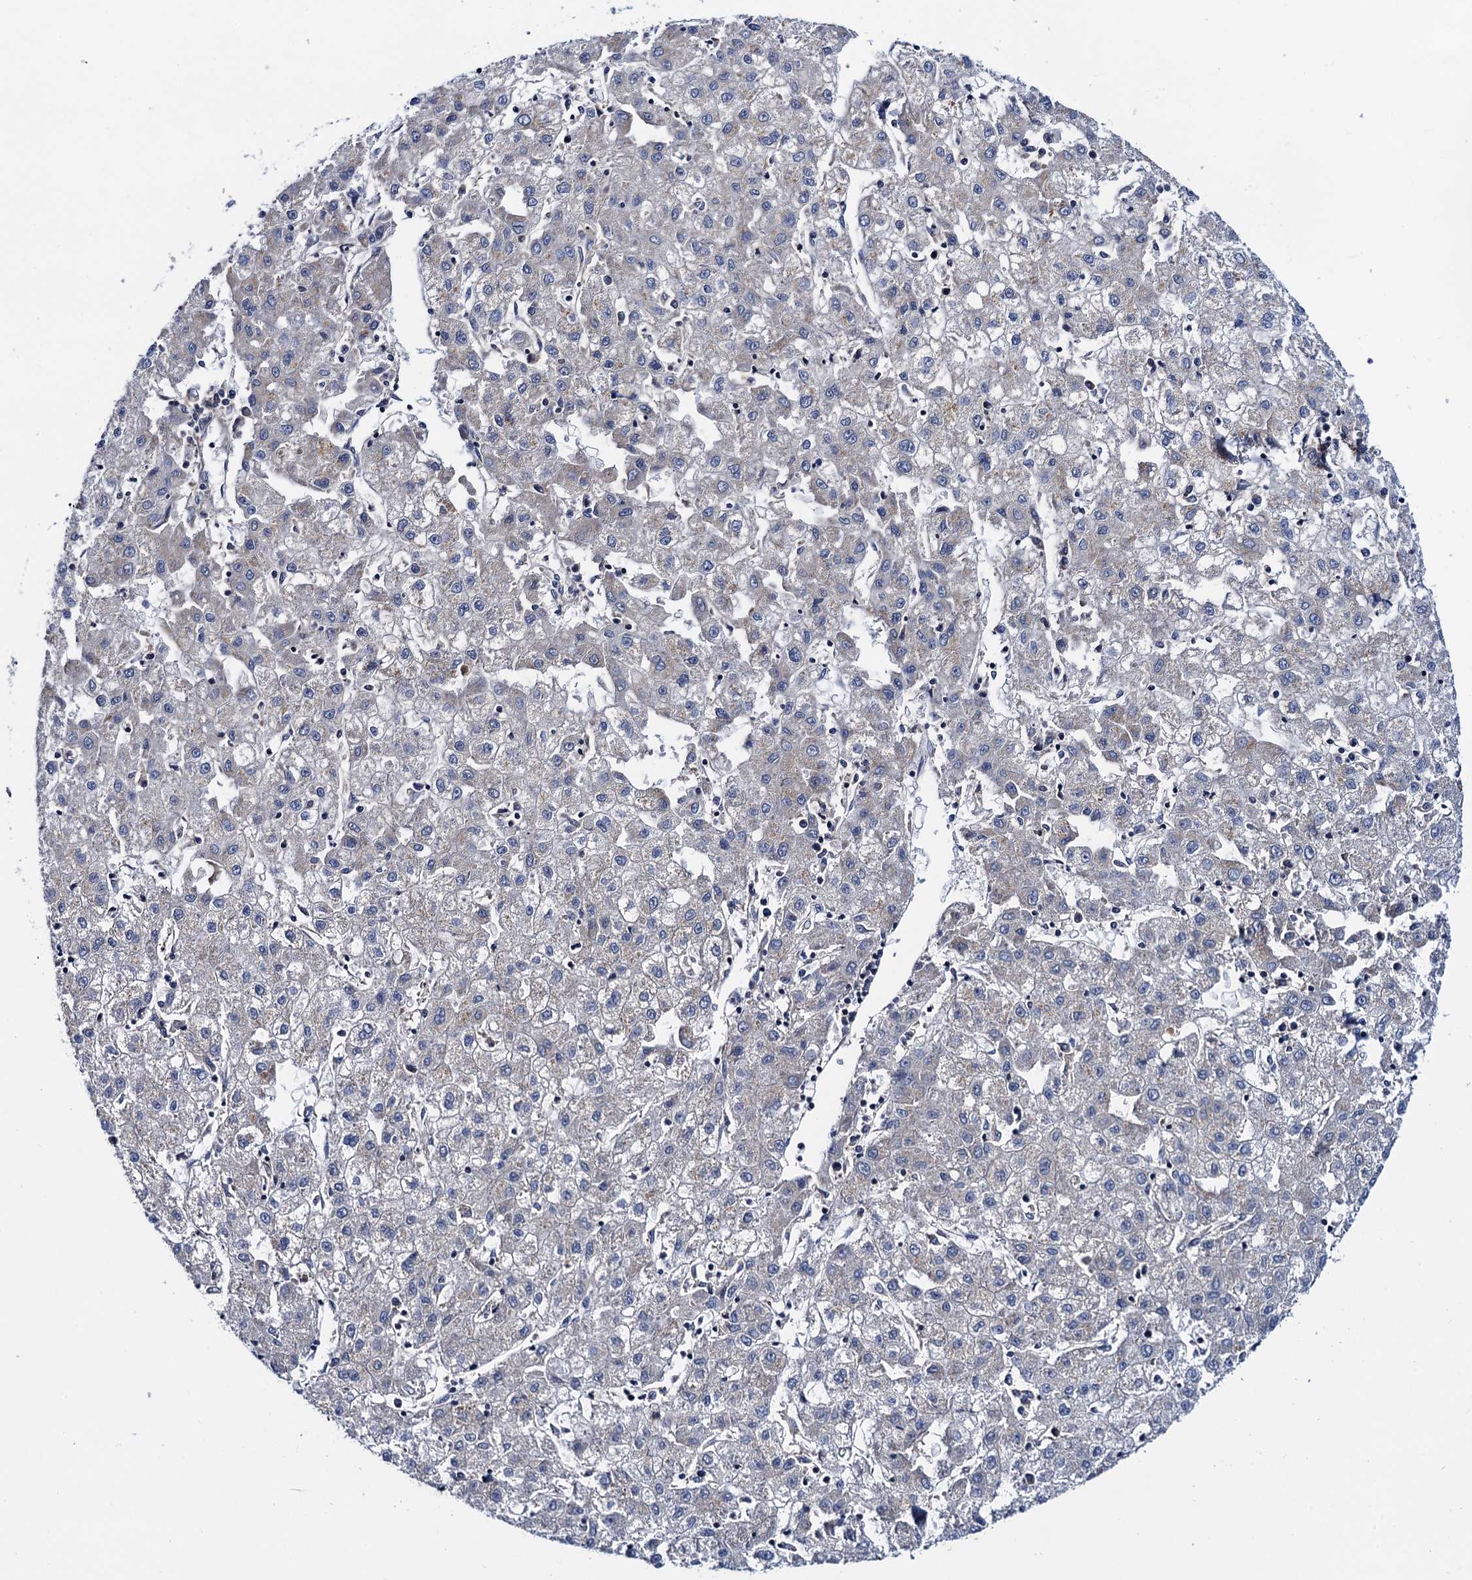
{"staining": {"intensity": "weak", "quantity": "<25%", "location": "cytoplasmic/membranous"}, "tissue": "liver cancer", "cell_type": "Tumor cells", "image_type": "cancer", "snomed": [{"axis": "morphology", "description": "Carcinoma, Hepatocellular, NOS"}, {"axis": "topography", "description": "Liver"}], "caption": "Tumor cells are negative for protein expression in human liver cancer (hepatocellular carcinoma).", "gene": "MRPL48", "patient": {"sex": "male", "age": 72}}